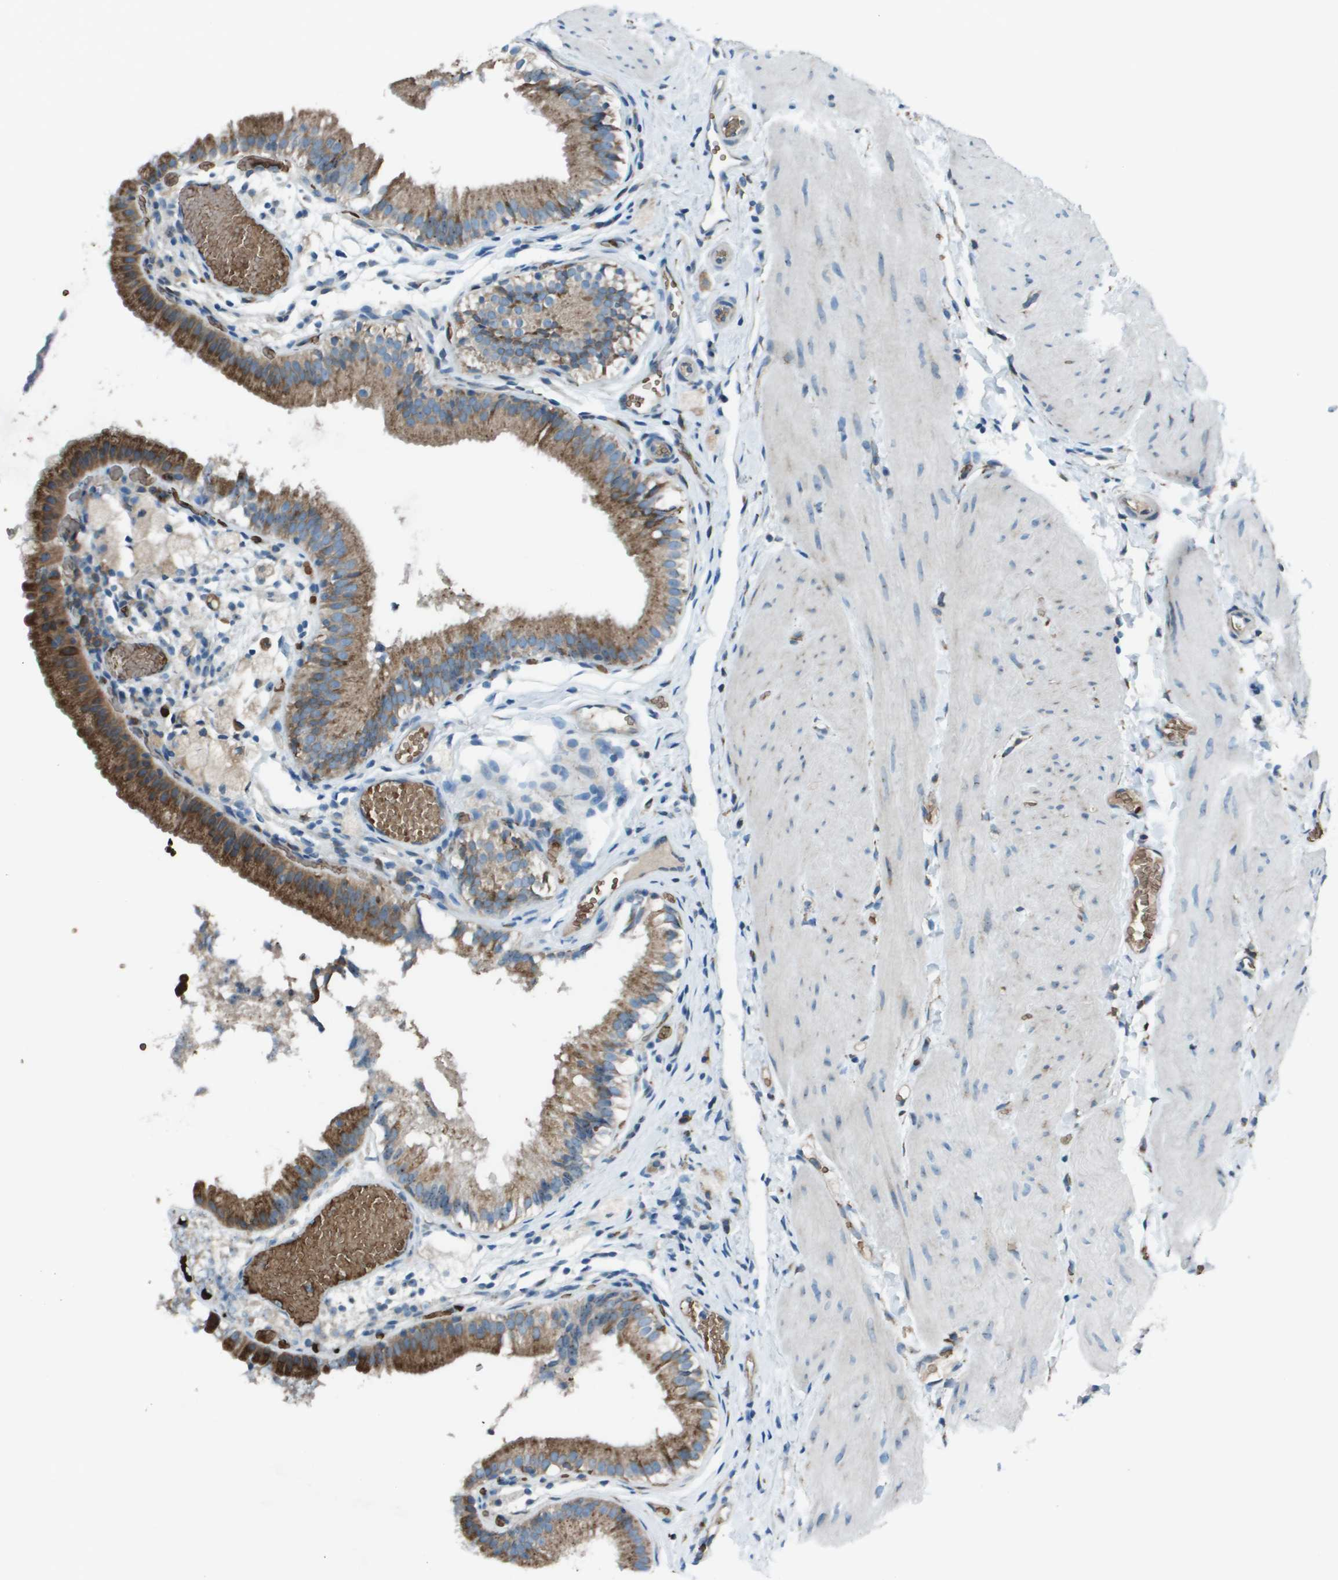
{"staining": {"intensity": "moderate", "quantity": ">75%", "location": "cytoplasmic/membranous"}, "tissue": "gallbladder", "cell_type": "Glandular cells", "image_type": "normal", "snomed": [{"axis": "morphology", "description": "Normal tissue, NOS"}, {"axis": "topography", "description": "Gallbladder"}], "caption": "Moderate cytoplasmic/membranous staining for a protein is seen in approximately >75% of glandular cells of benign gallbladder using IHC.", "gene": "UTS2", "patient": {"sex": "female", "age": 26}}